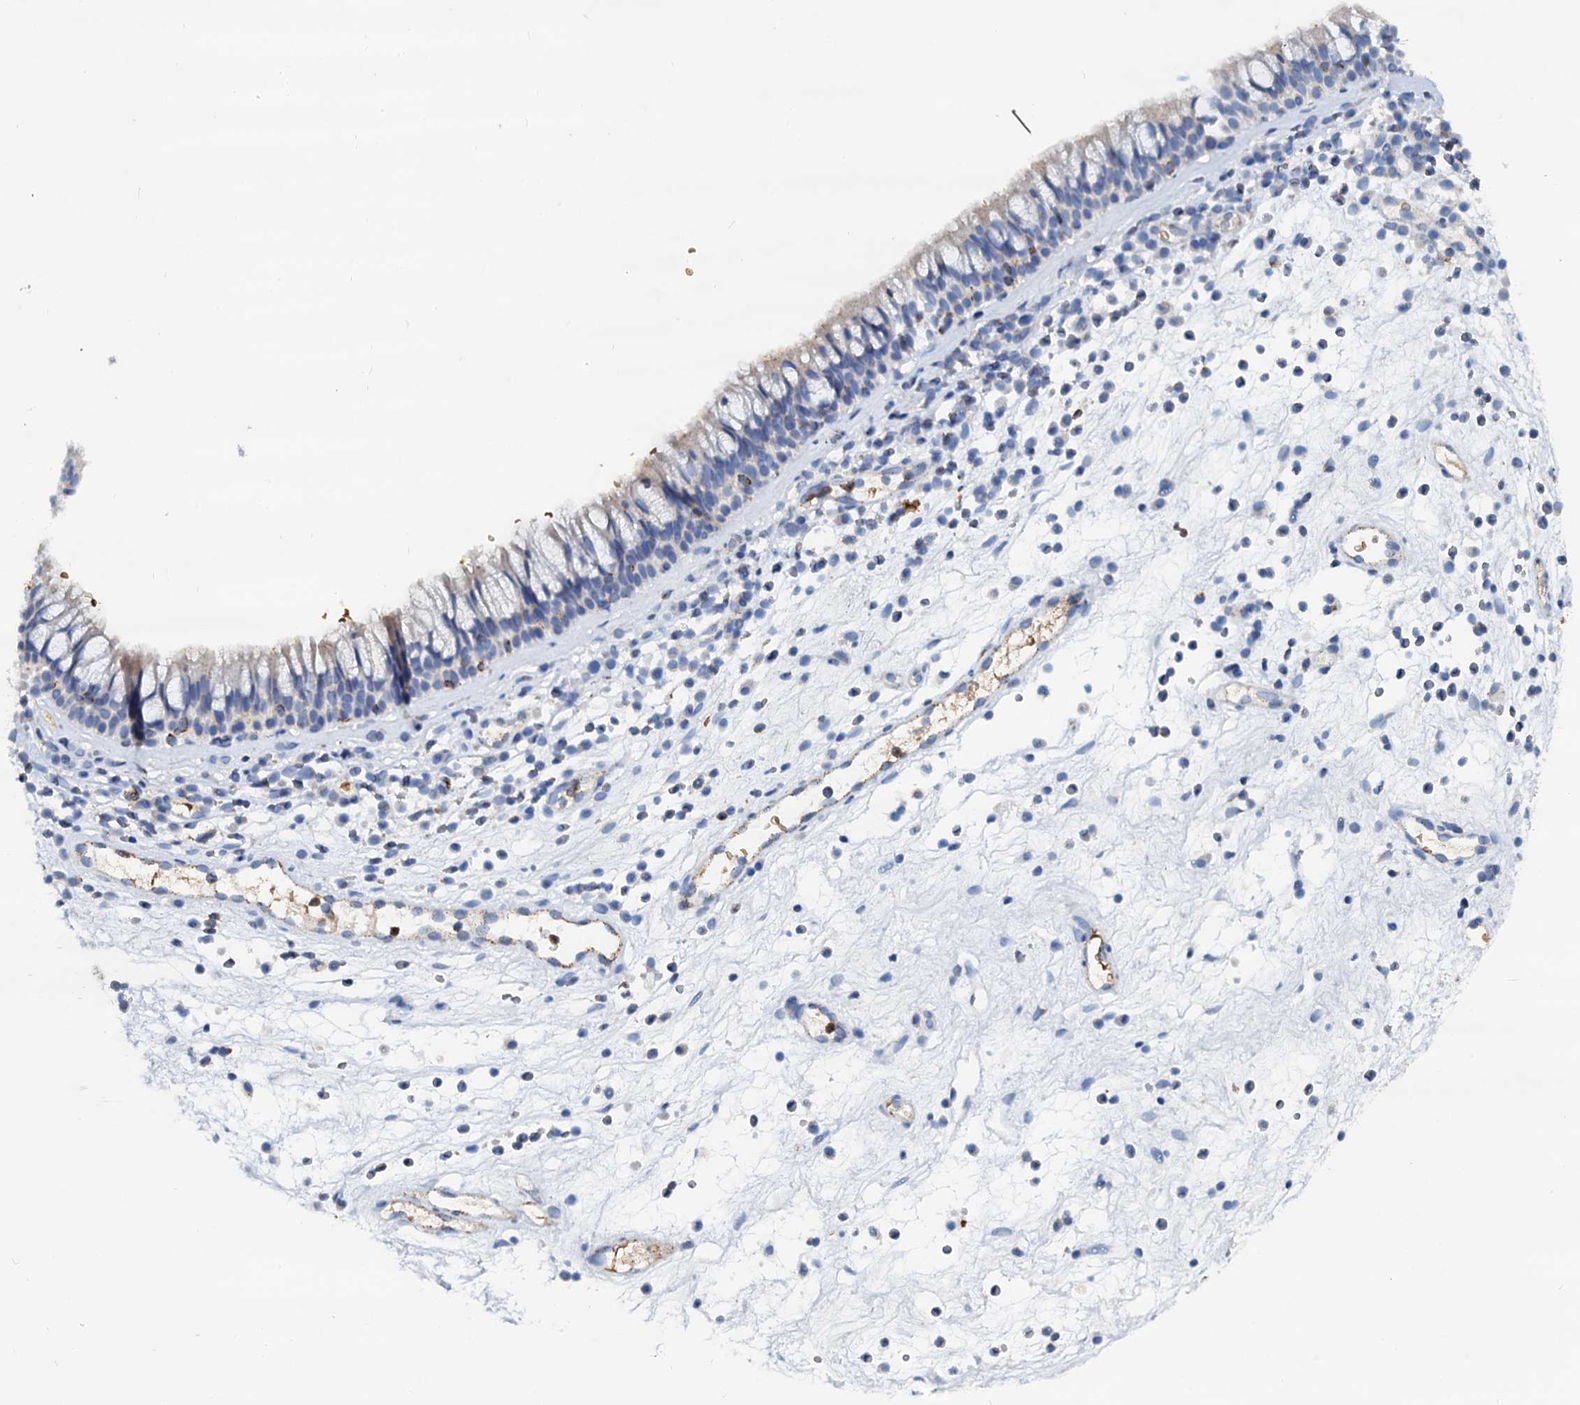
{"staining": {"intensity": "negative", "quantity": "none", "location": "none"}, "tissue": "nasopharynx", "cell_type": "Respiratory epithelial cells", "image_type": "normal", "snomed": [{"axis": "morphology", "description": "Normal tissue, NOS"}, {"axis": "morphology", "description": "Inflammation, NOS"}, {"axis": "morphology", "description": "Malignant melanoma, Metastatic site"}, {"axis": "topography", "description": "Nasopharynx"}], "caption": "This photomicrograph is of unremarkable nasopharynx stained with immunohistochemistry to label a protein in brown with the nuclei are counter-stained blue. There is no positivity in respiratory epithelial cells.", "gene": "RAB27A", "patient": {"sex": "male", "age": 70}}